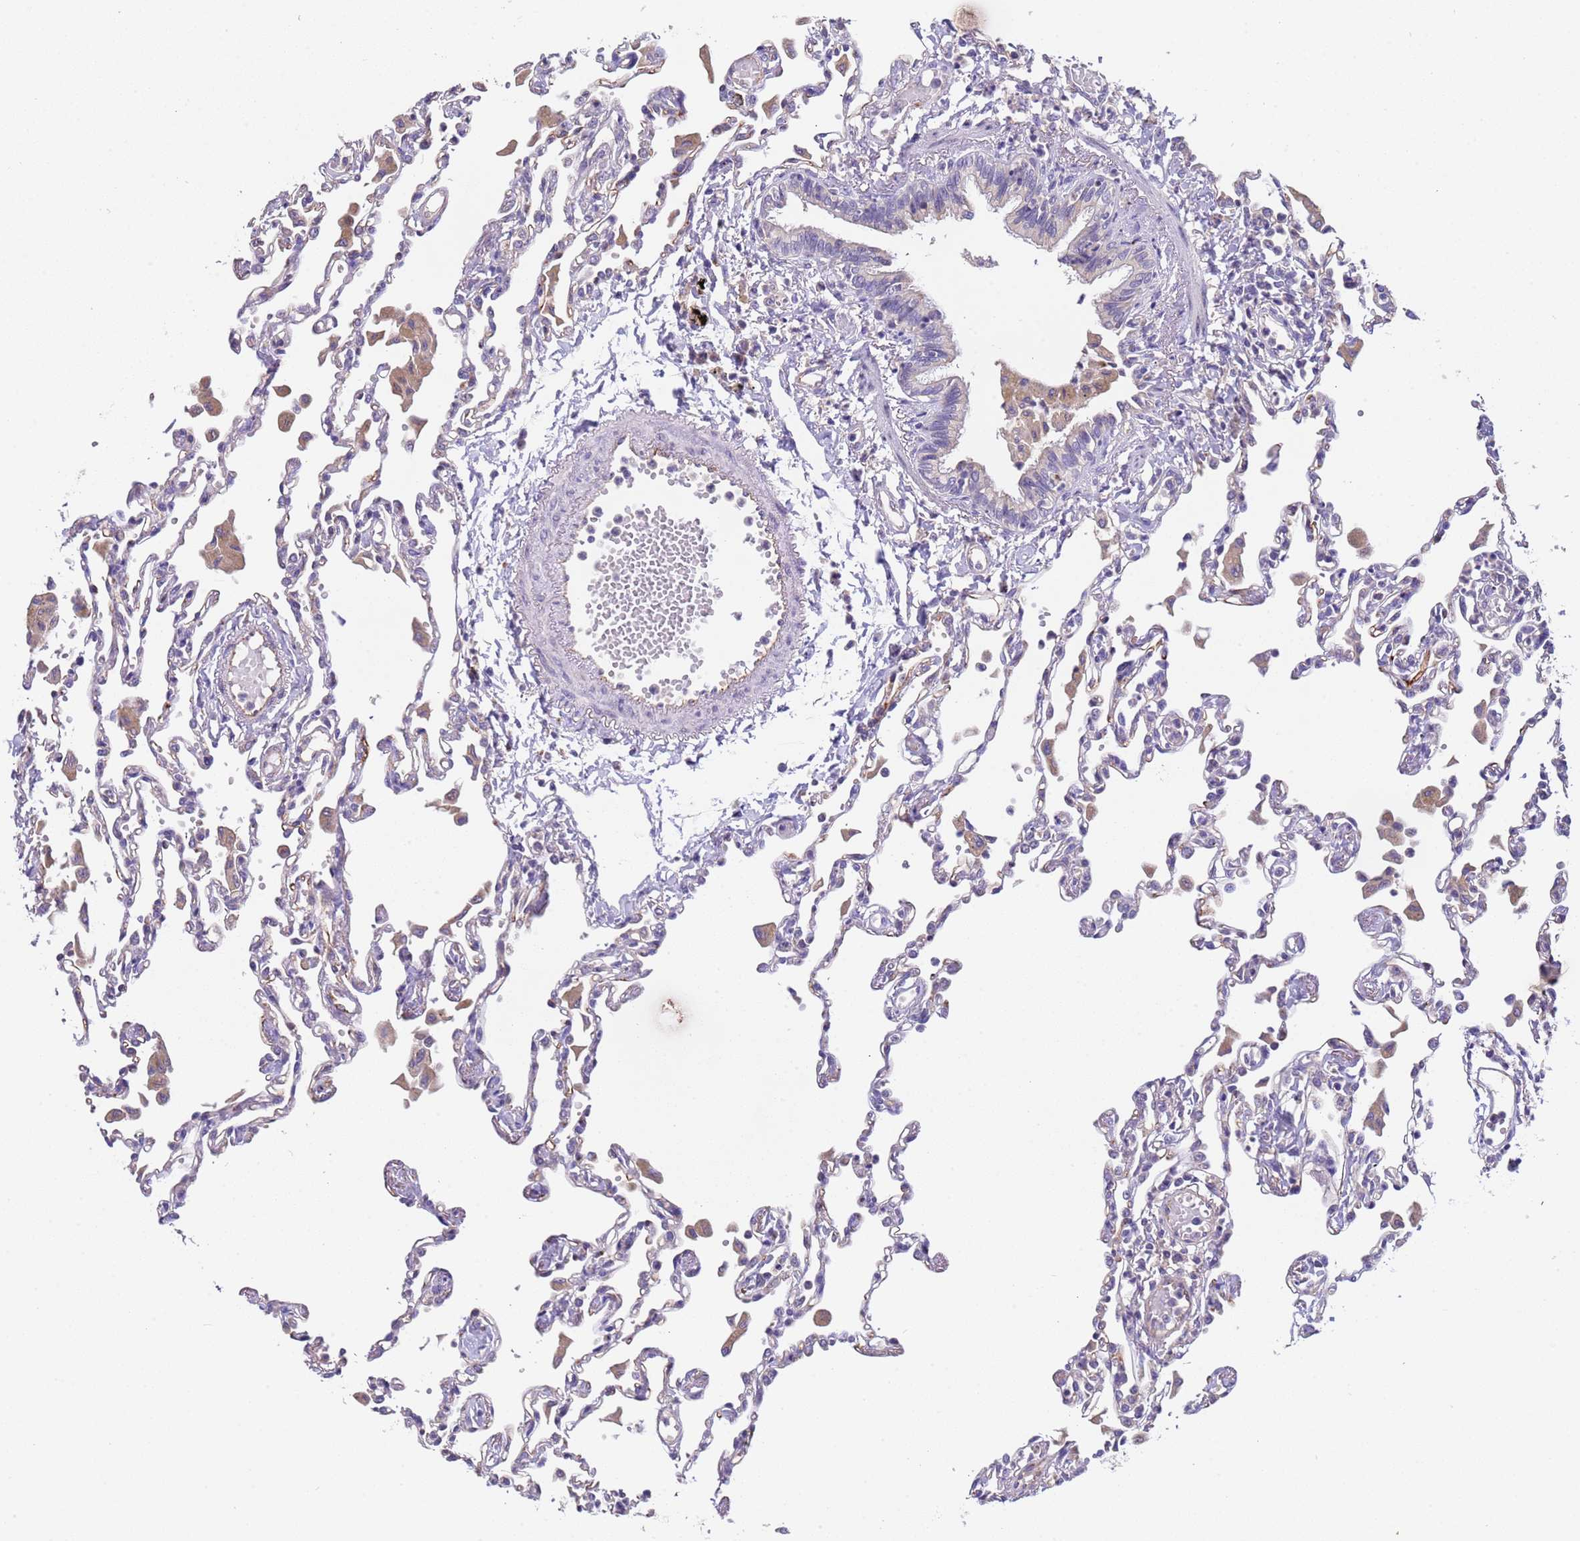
{"staining": {"intensity": "negative", "quantity": "none", "location": "none"}, "tissue": "lung", "cell_type": "Alveolar cells", "image_type": "normal", "snomed": [{"axis": "morphology", "description": "Normal tissue, NOS"}, {"axis": "topography", "description": "Bronchus"}, {"axis": "topography", "description": "Lung"}], "caption": "Immunohistochemical staining of normal human lung demonstrates no significant expression in alveolar cells.", "gene": "ZNF248", "patient": {"sex": "female", "age": 49}}